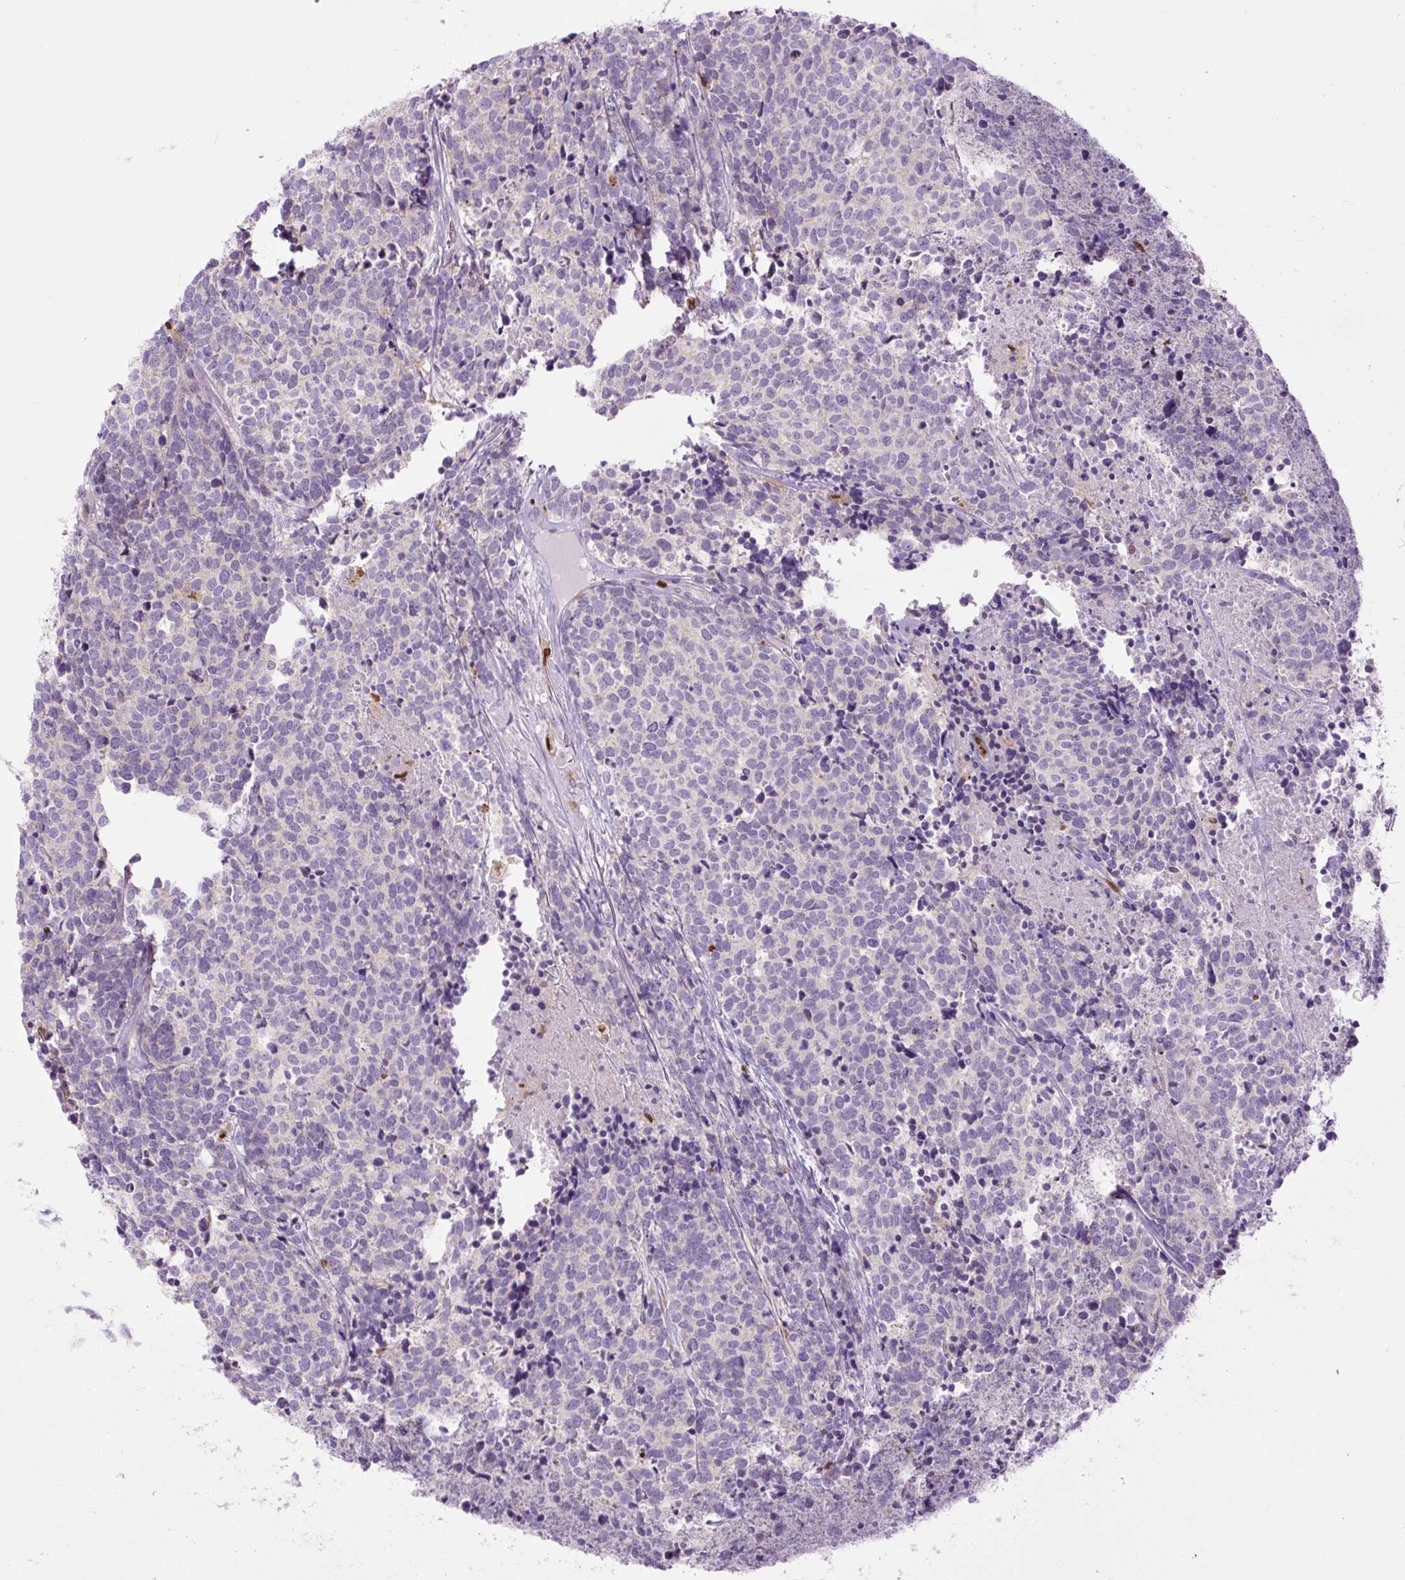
{"staining": {"intensity": "negative", "quantity": "none", "location": "none"}, "tissue": "carcinoid", "cell_type": "Tumor cells", "image_type": "cancer", "snomed": [{"axis": "morphology", "description": "Carcinoid, malignant, NOS"}, {"axis": "topography", "description": "Skin"}], "caption": "Micrograph shows no significant protein positivity in tumor cells of malignant carcinoid. (DAB (3,3'-diaminobenzidine) immunohistochemistry visualized using brightfield microscopy, high magnification).", "gene": "SPI1", "patient": {"sex": "female", "age": 79}}